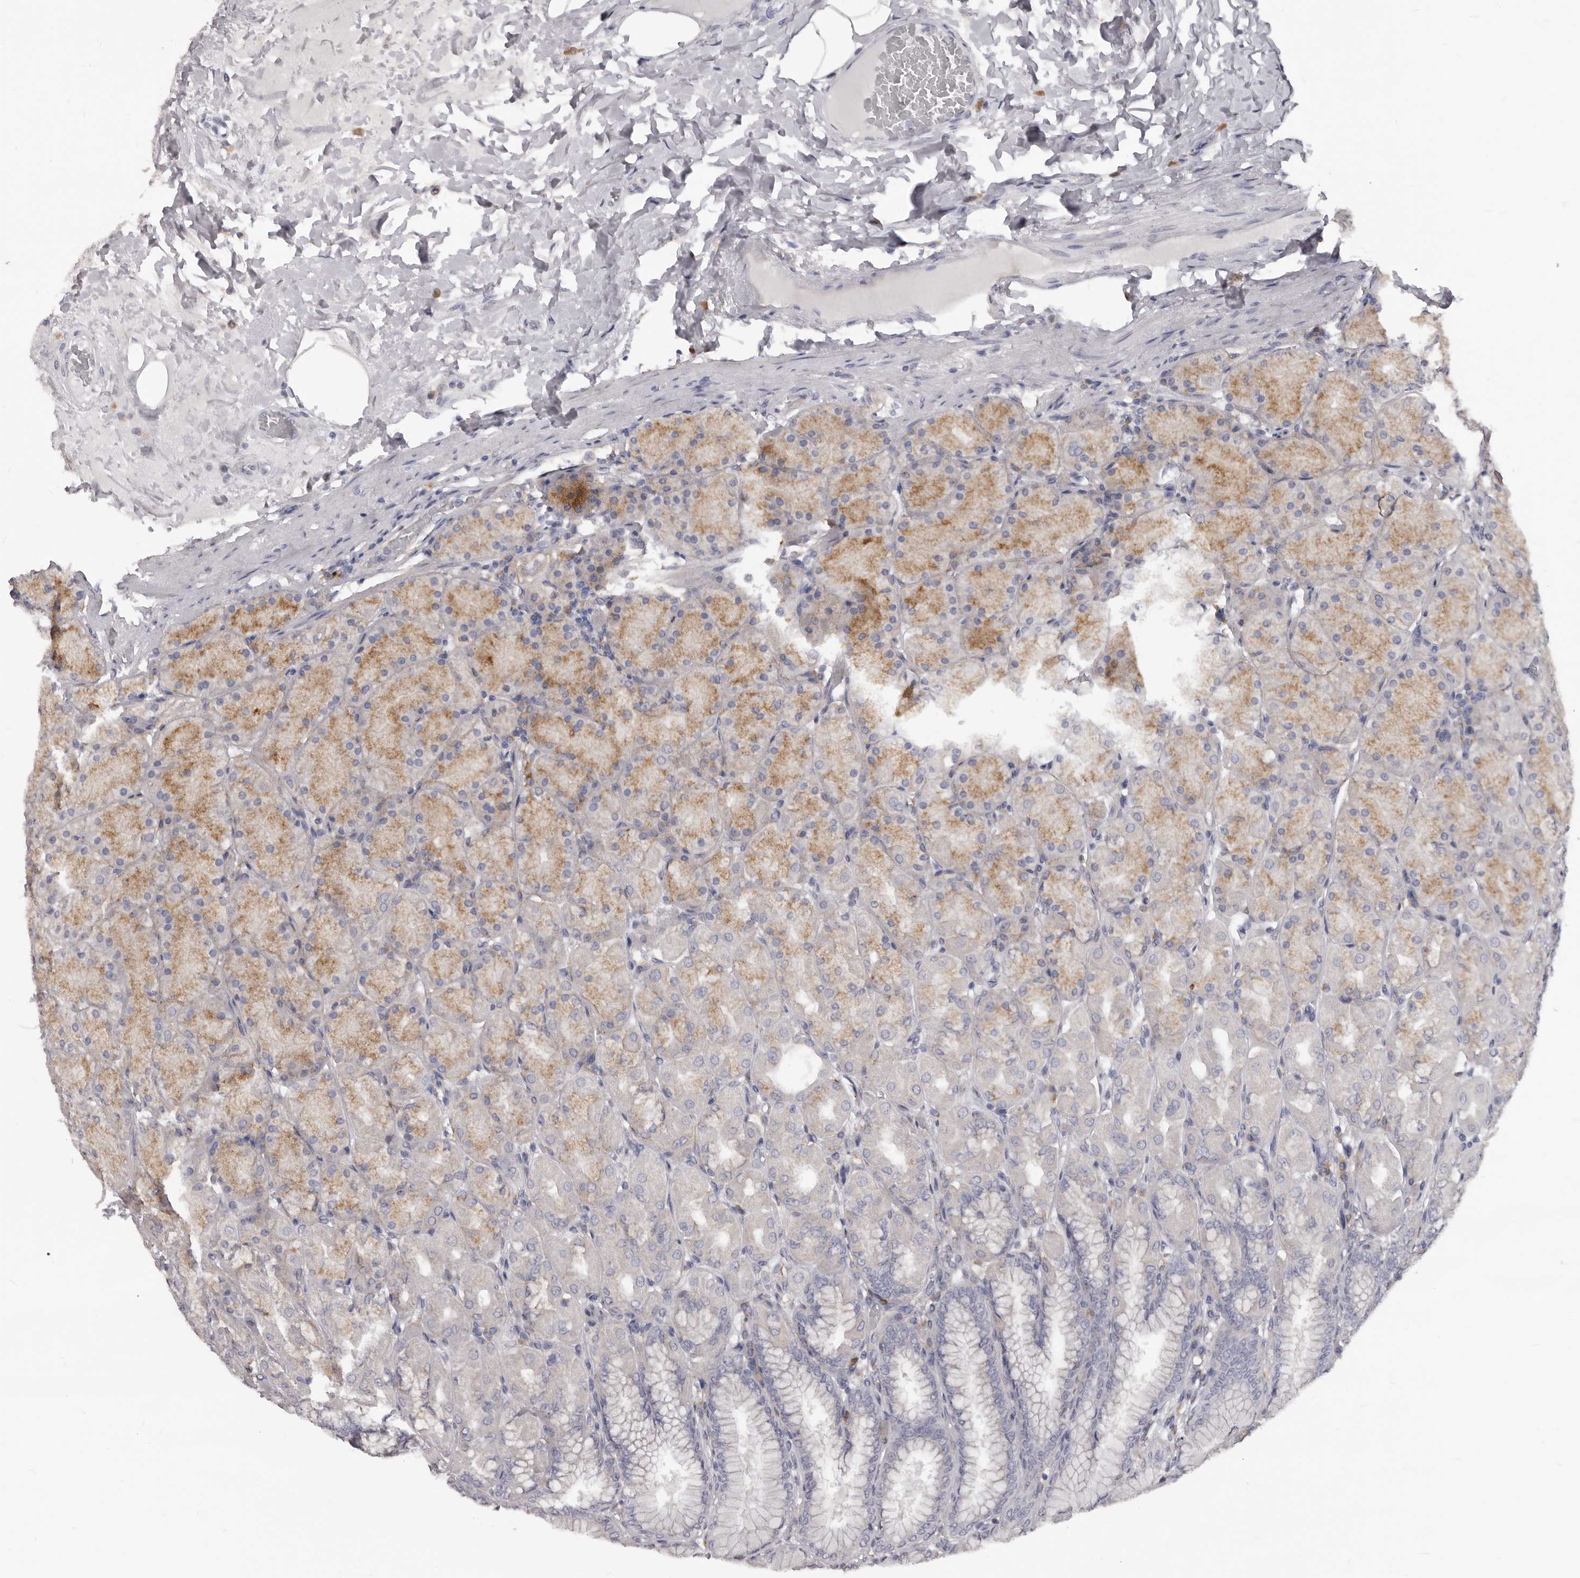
{"staining": {"intensity": "moderate", "quantity": "<25%", "location": "cytoplasmic/membranous"}, "tissue": "stomach", "cell_type": "Glandular cells", "image_type": "normal", "snomed": [{"axis": "morphology", "description": "Normal tissue, NOS"}, {"axis": "topography", "description": "Stomach, upper"}], "caption": "Normal stomach demonstrates moderate cytoplasmic/membranous staining in about <25% of glandular cells (DAB IHC, brown staining for protein, blue staining for nuclei)..", "gene": "PI4K2A", "patient": {"sex": "female", "age": 56}}